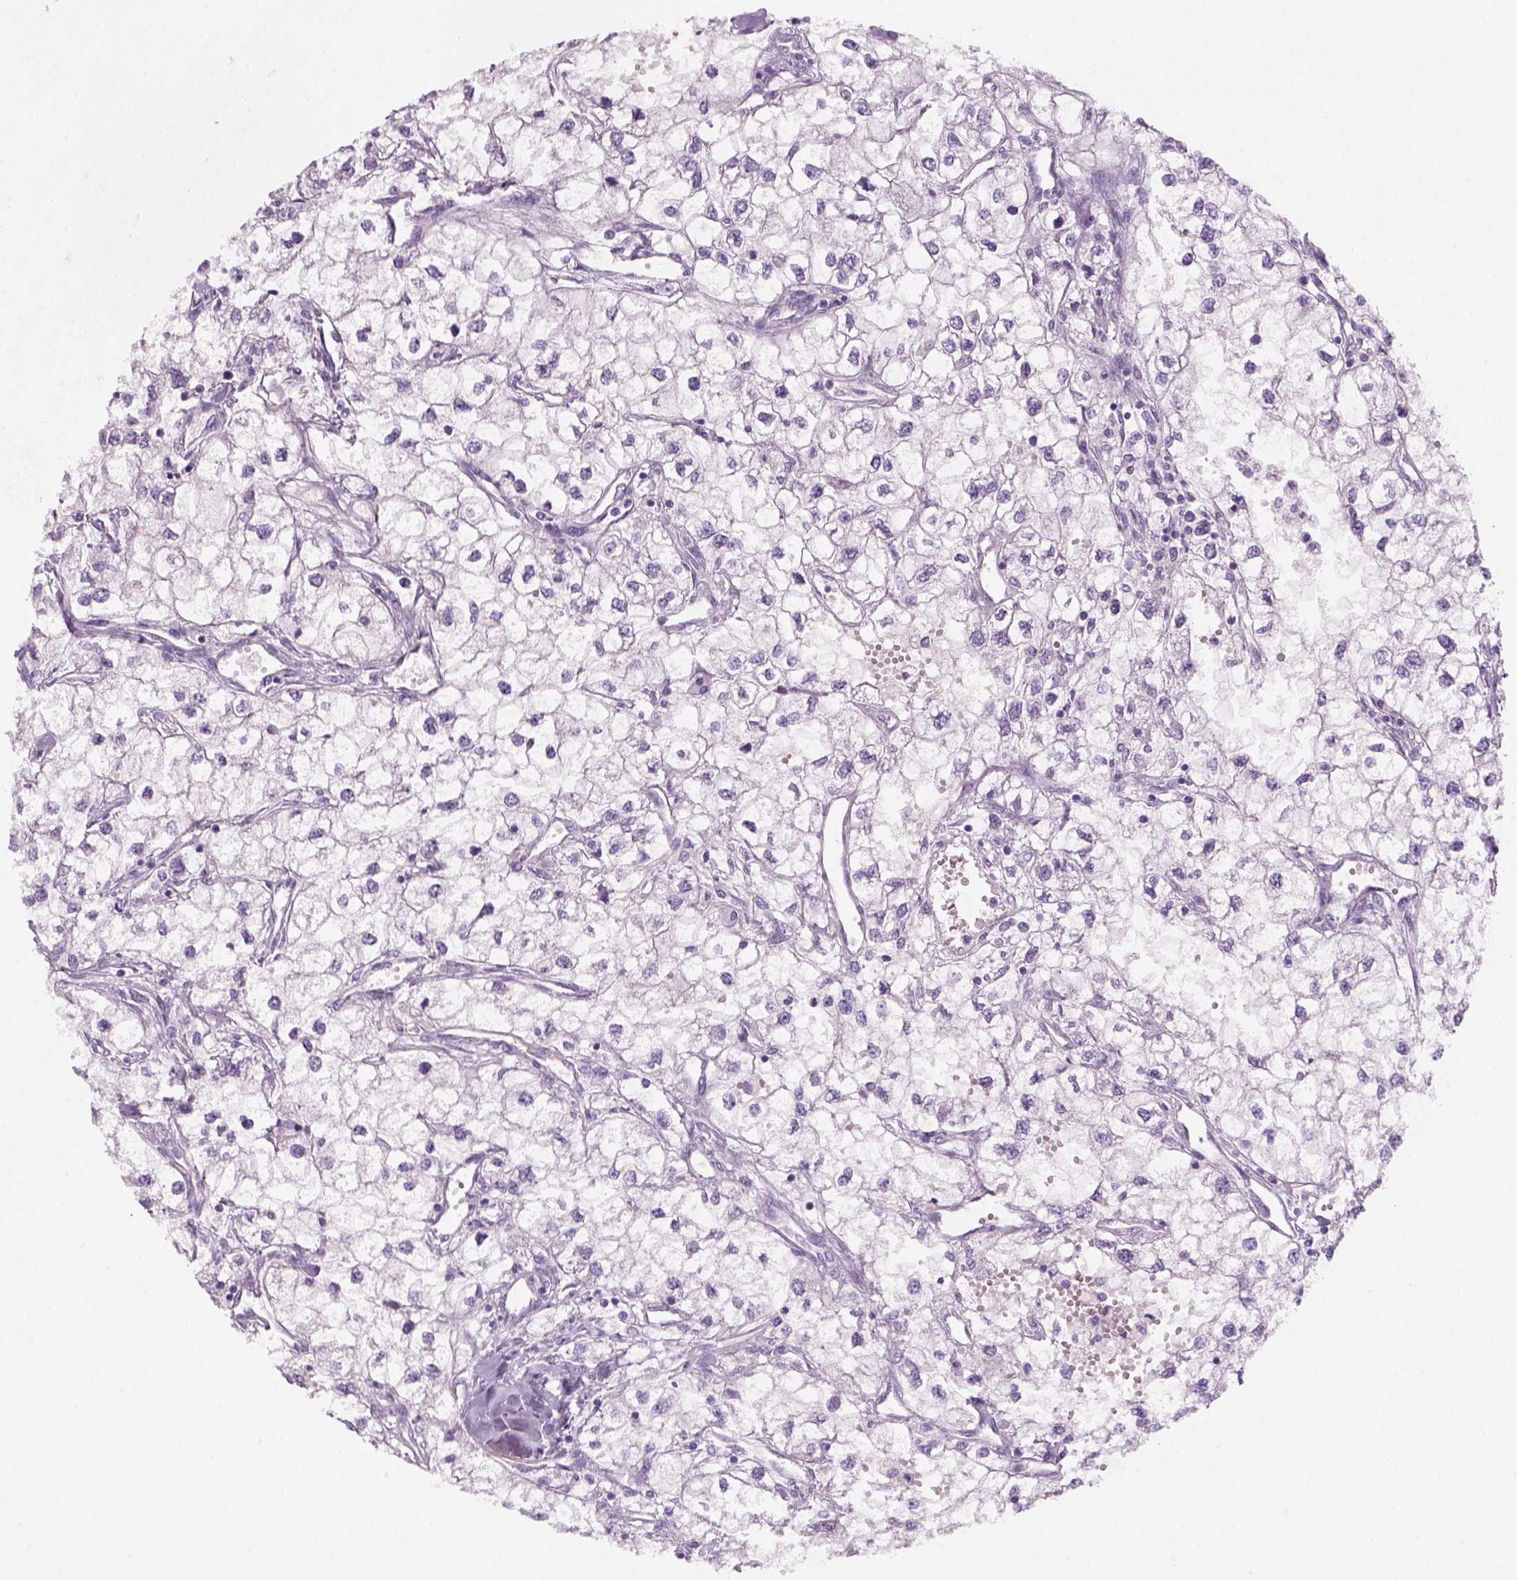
{"staining": {"intensity": "negative", "quantity": "none", "location": "none"}, "tissue": "renal cancer", "cell_type": "Tumor cells", "image_type": "cancer", "snomed": [{"axis": "morphology", "description": "Adenocarcinoma, NOS"}, {"axis": "topography", "description": "Kidney"}], "caption": "Tumor cells are negative for protein expression in human renal cancer (adenocarcinoma). (Brightfield microscopy of DAB IHC at high magnification).", "gene": "KRT25", "patient": {"sex": "male", "age": 59}}